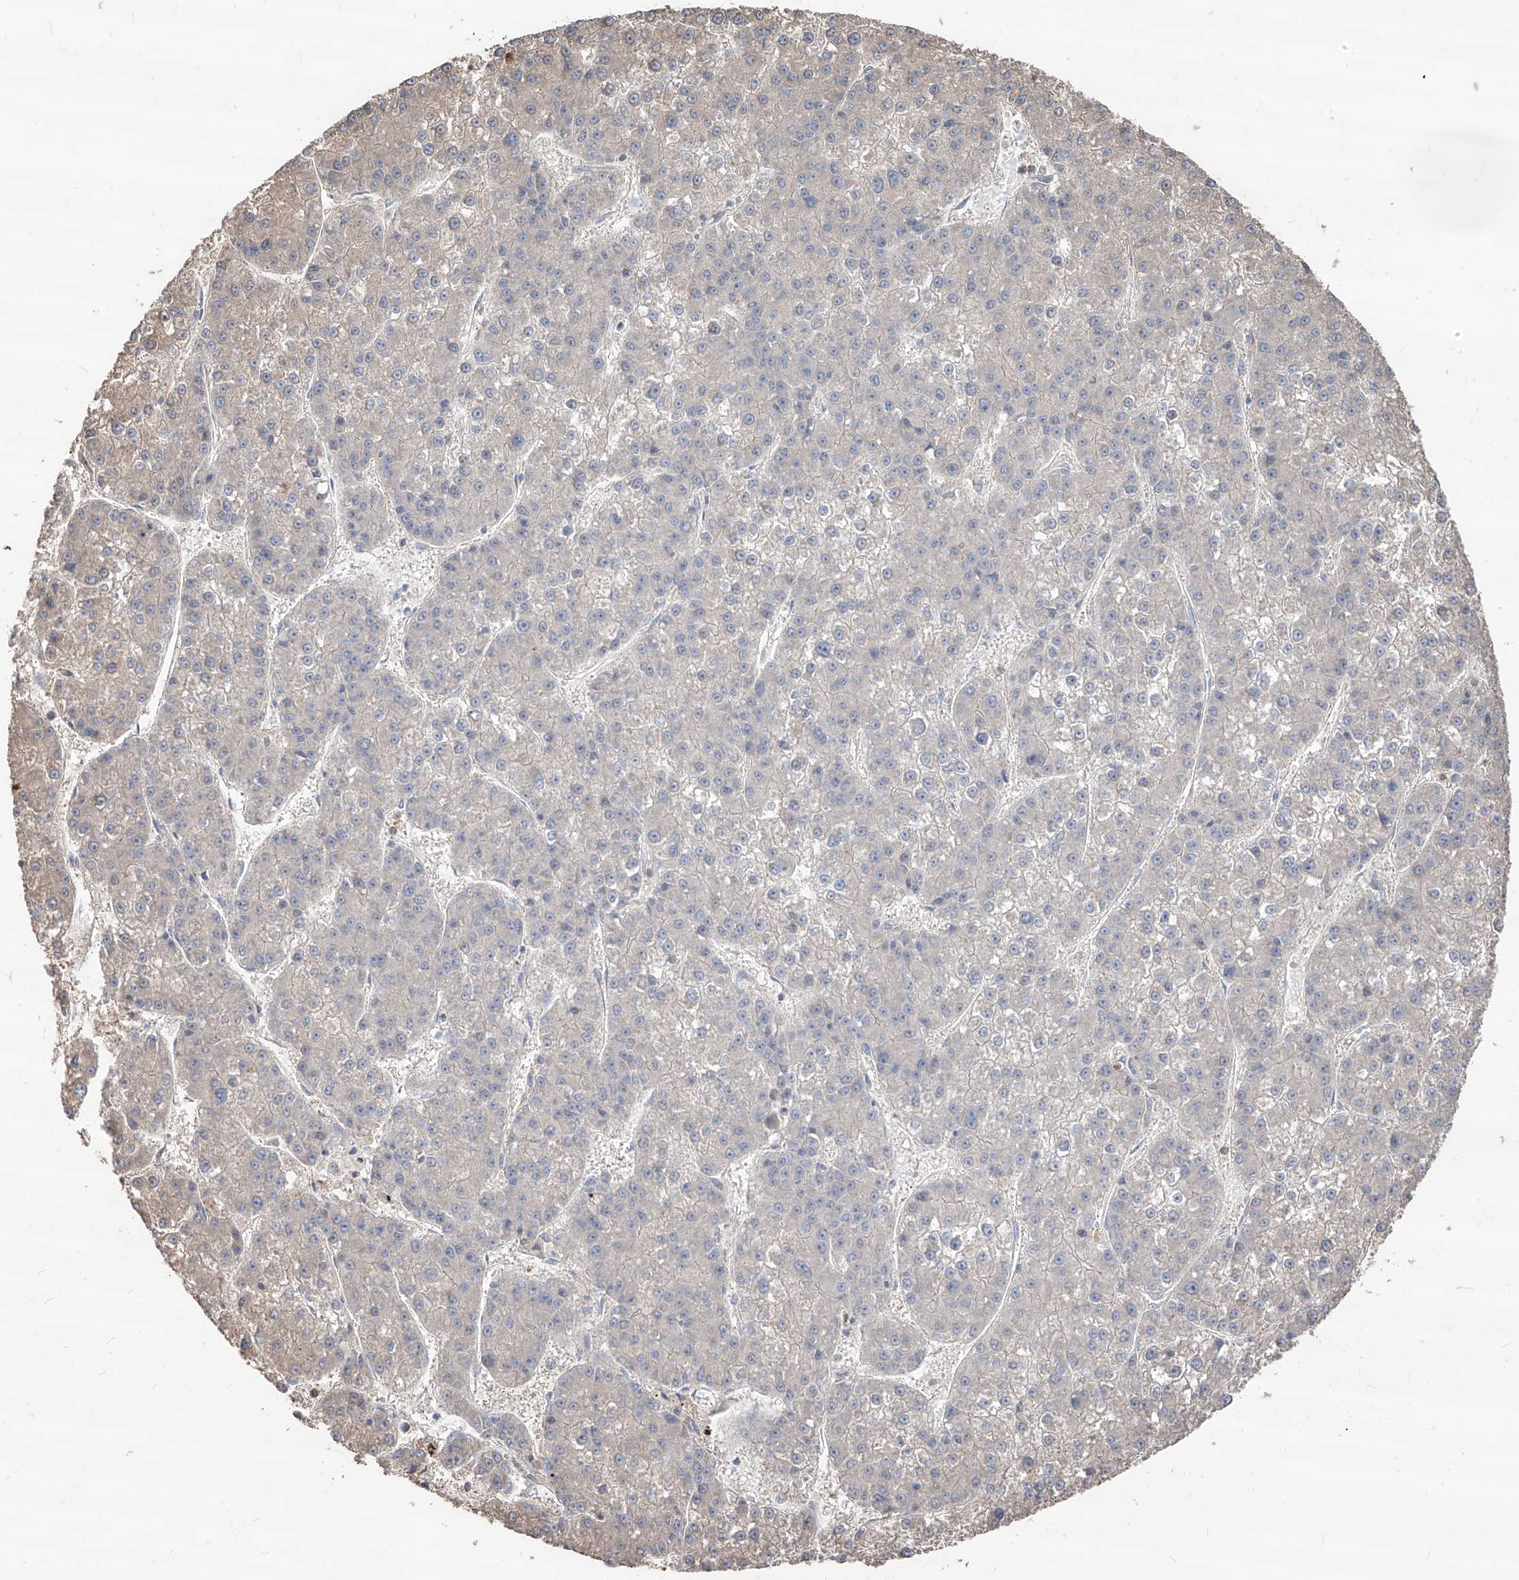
{"staining": {"intensity": "negative", "quantity": "none", "location": "none"}, "tissue": "liver cancer", "cell_type": "Tumor cells", "image_type": "cancer", "snomed": [{"axis": "morphology", "description": "Carcinoma, Hepatocellular, NOS"}, {"axis": "topography", "description": "Liver"}], "caption": "Tumor cells are negative for protein expression in human liver cancer (hepatocellular carcinoma). (DAB IHC, high magnification).", "gene": "EDN1", "patient": {"sex": "female", "age": 73}}